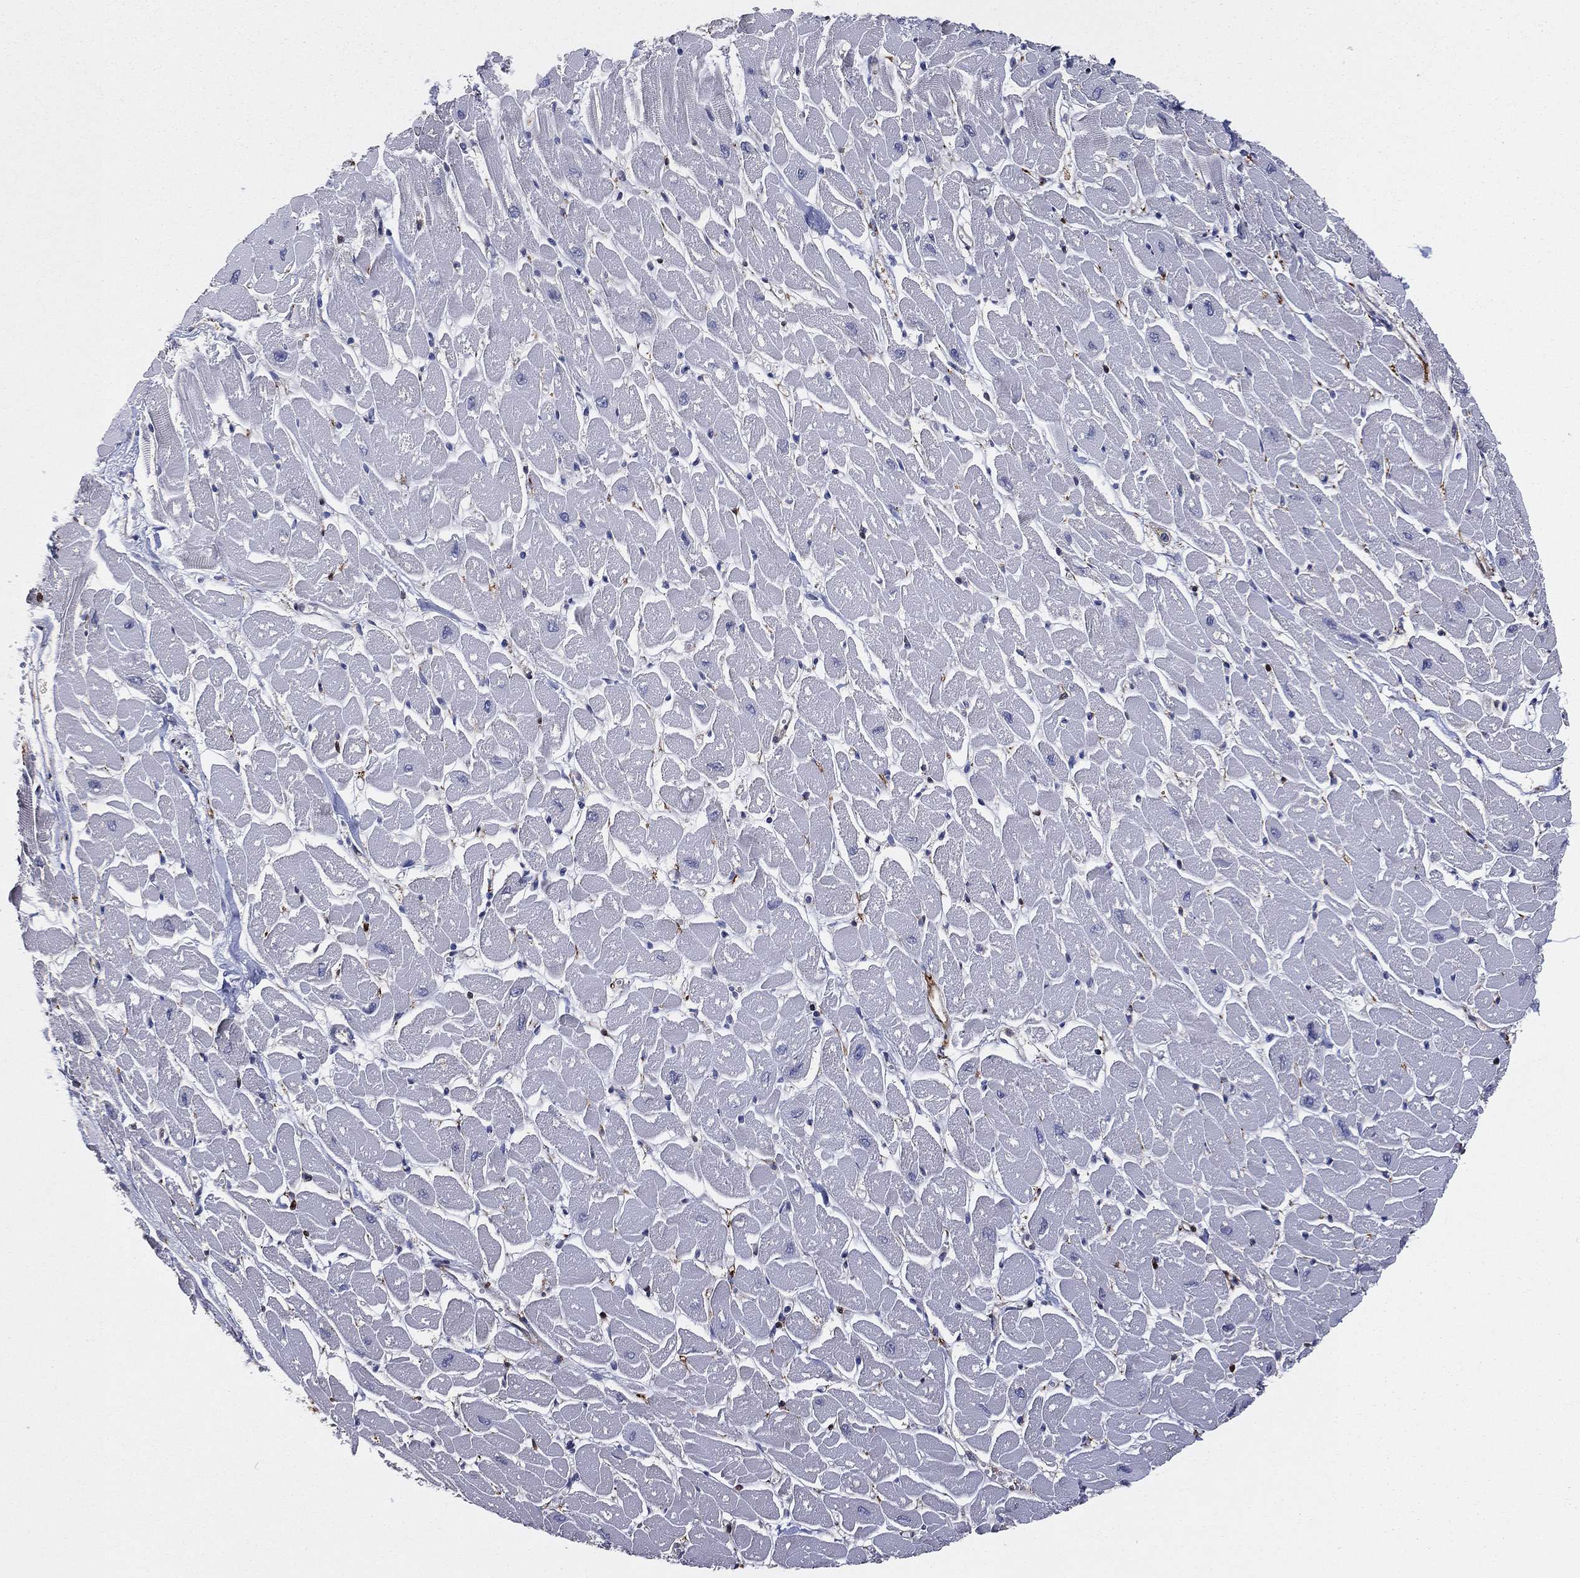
{"staining": {"intensity": "negative", "quantity": "none", "location": "none"}, "tissue": "heart muscle", "cell_type": "Cardiomyocytes", "image_type": "normal", "snomed": [{"axis": "morphology", "description": "Normal tissue, NOS"}, {"axis": "topography", "description": "Heart"}], "caption": "Immunohistochemistry histopathology image of normal heart muscle stained for a protein (brown), which shows no positivity in cardiomyocytes. (DAB immunohistochemistry visualized using brightfield microscopy, high magnification).", "gene": "SNCG", "patient": {"sex": "male", "age": 57}}